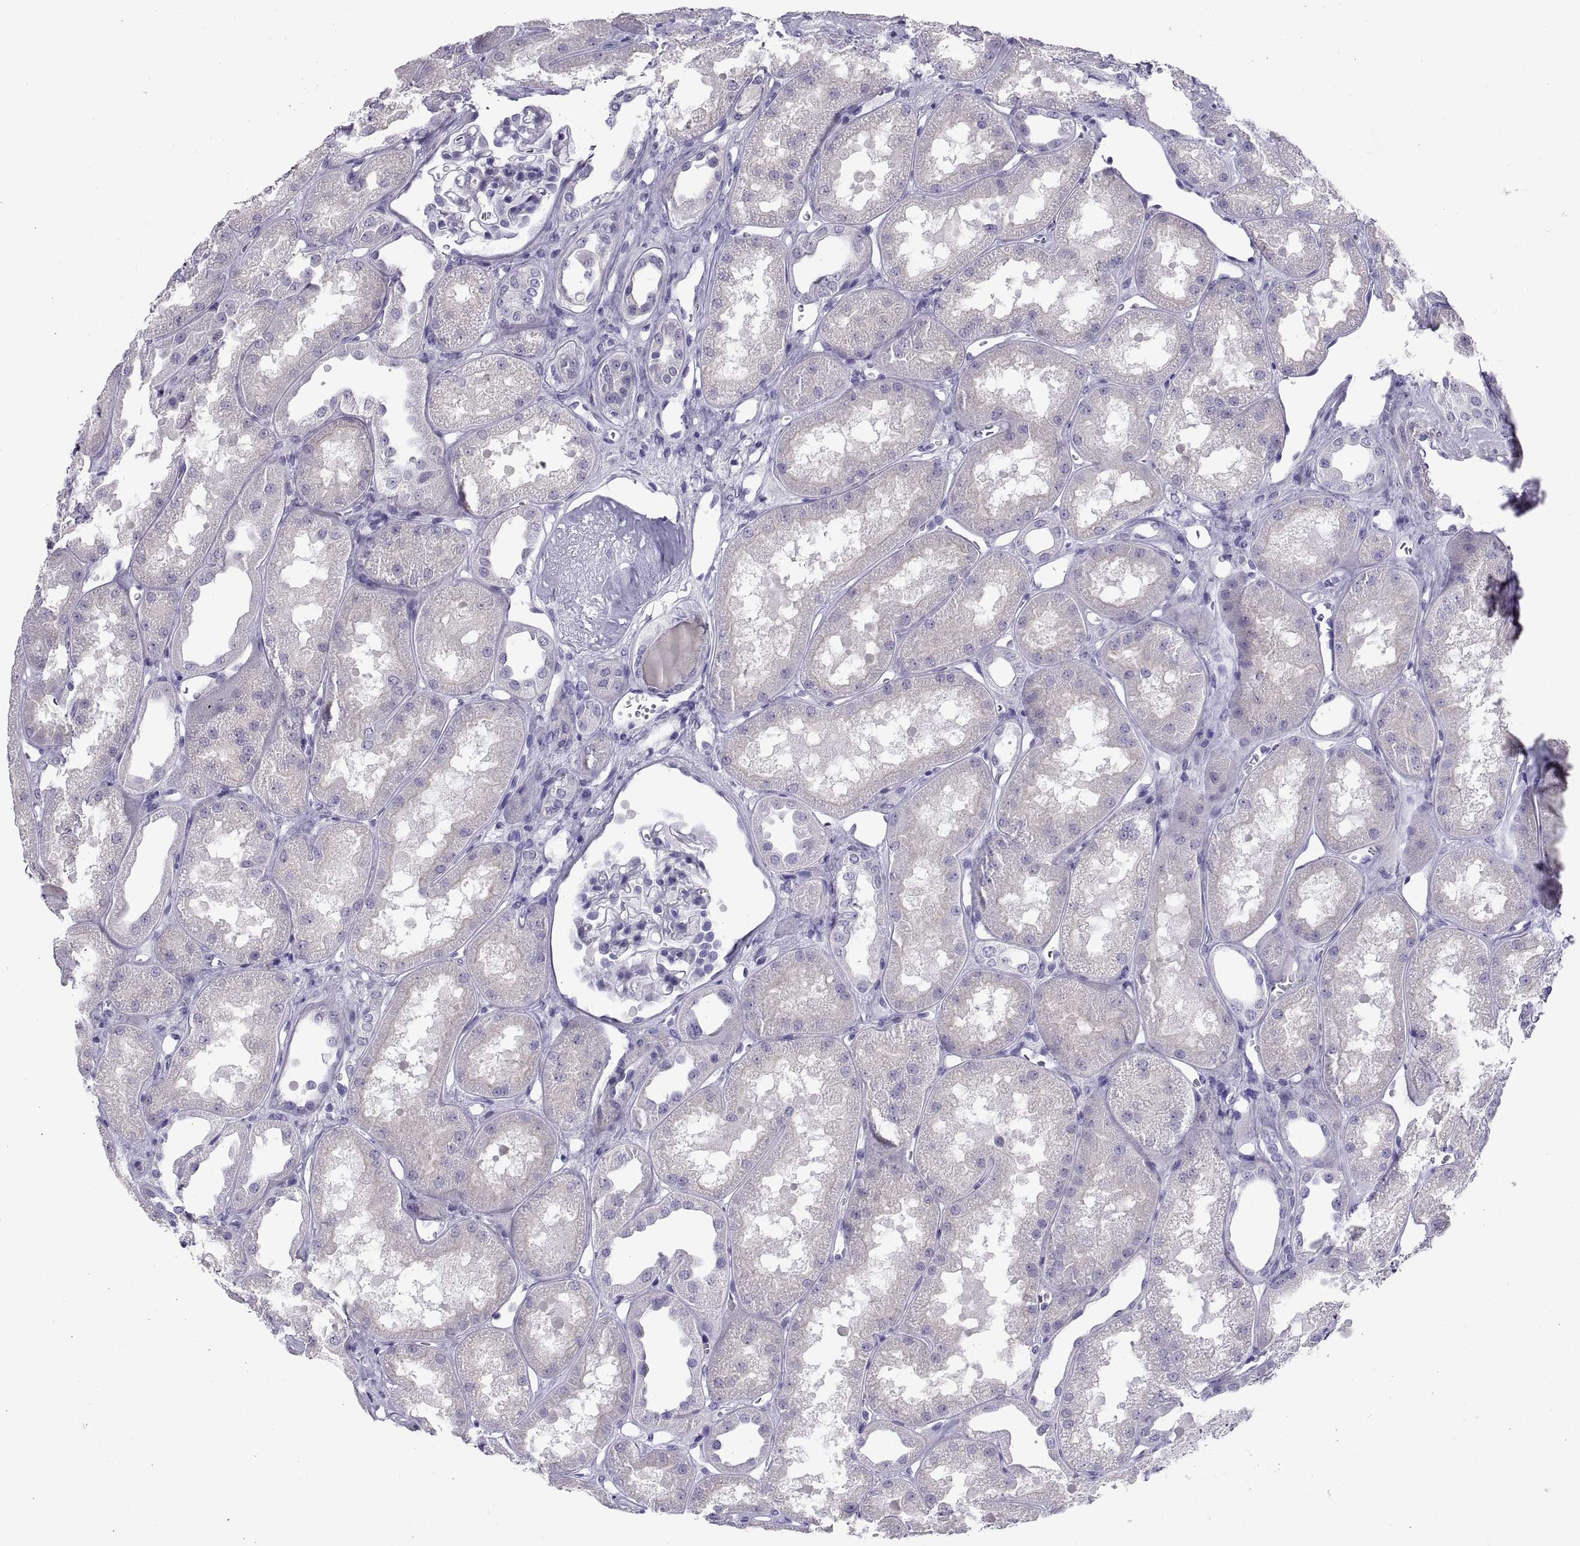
{"staining": {"intensity": "negative", "quantity": "none", "location": "none"}, "tissue": "kidney", "cell_type": "Cells in glomeruli", "image_type": "normal", "snomed": [{"axis": "morphology", "description": "Normal tissue, NOS"}, {"axis": "topography", "description": "Kidney"}], "caption": "Immunohistochemistry (IHC) micrograph of normal kidney stained for a protein (brown), which reveals no staining in cells in glomeruli.", "gene": "RGS20", "patient": {"sex": "male", "age": 61}}